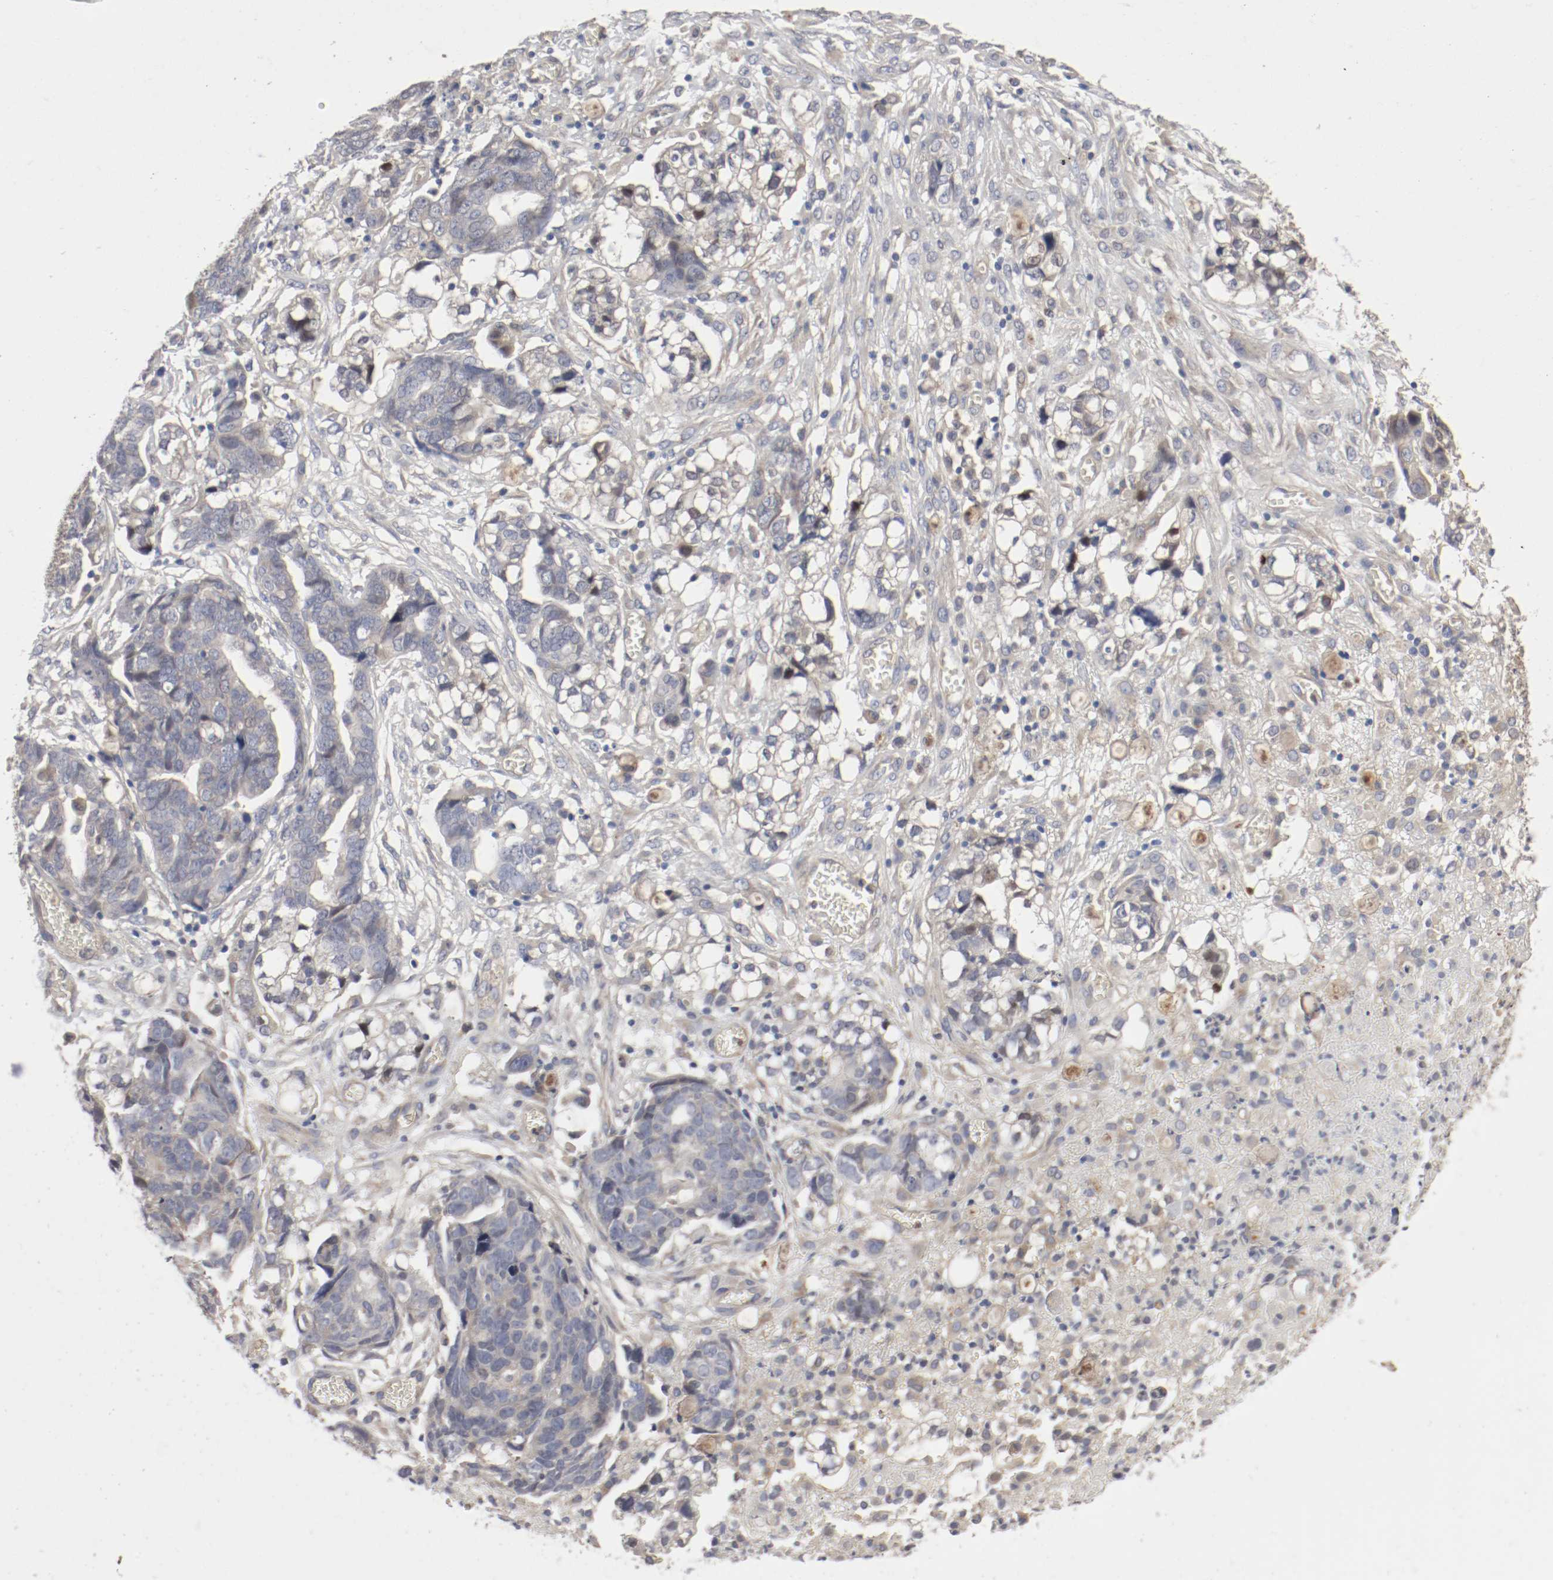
{"staining": {"intensity": "weak", "quantity": "25%-75%", "location": "cytoplasmic/membranous"}, "tissue": "ovarian cancer", "cell_type": "Tumor cells", "image_type": "cancer", "snomed": [{"axis": "morphology", "description": "Normal tissue, NOS"}, {"axis": "morphology", "description": "Cystadenocarcinoma, serous, NOS"}, {"axis": "topography", "description": "Fallopian tube"}, {"axis": "topography", "description": "Ovary"}], "caption": "Immunohistochemistry (IHC) photomicrograph of ovarian serous cystadenocarcinoma stained for a protein (brown), which shows low levels of weak cytoplasmic/membranous expression in approximately 25%-75% of tumor cells.", "gene": "REN", "patient": {"sex": "female", "age": 56}}